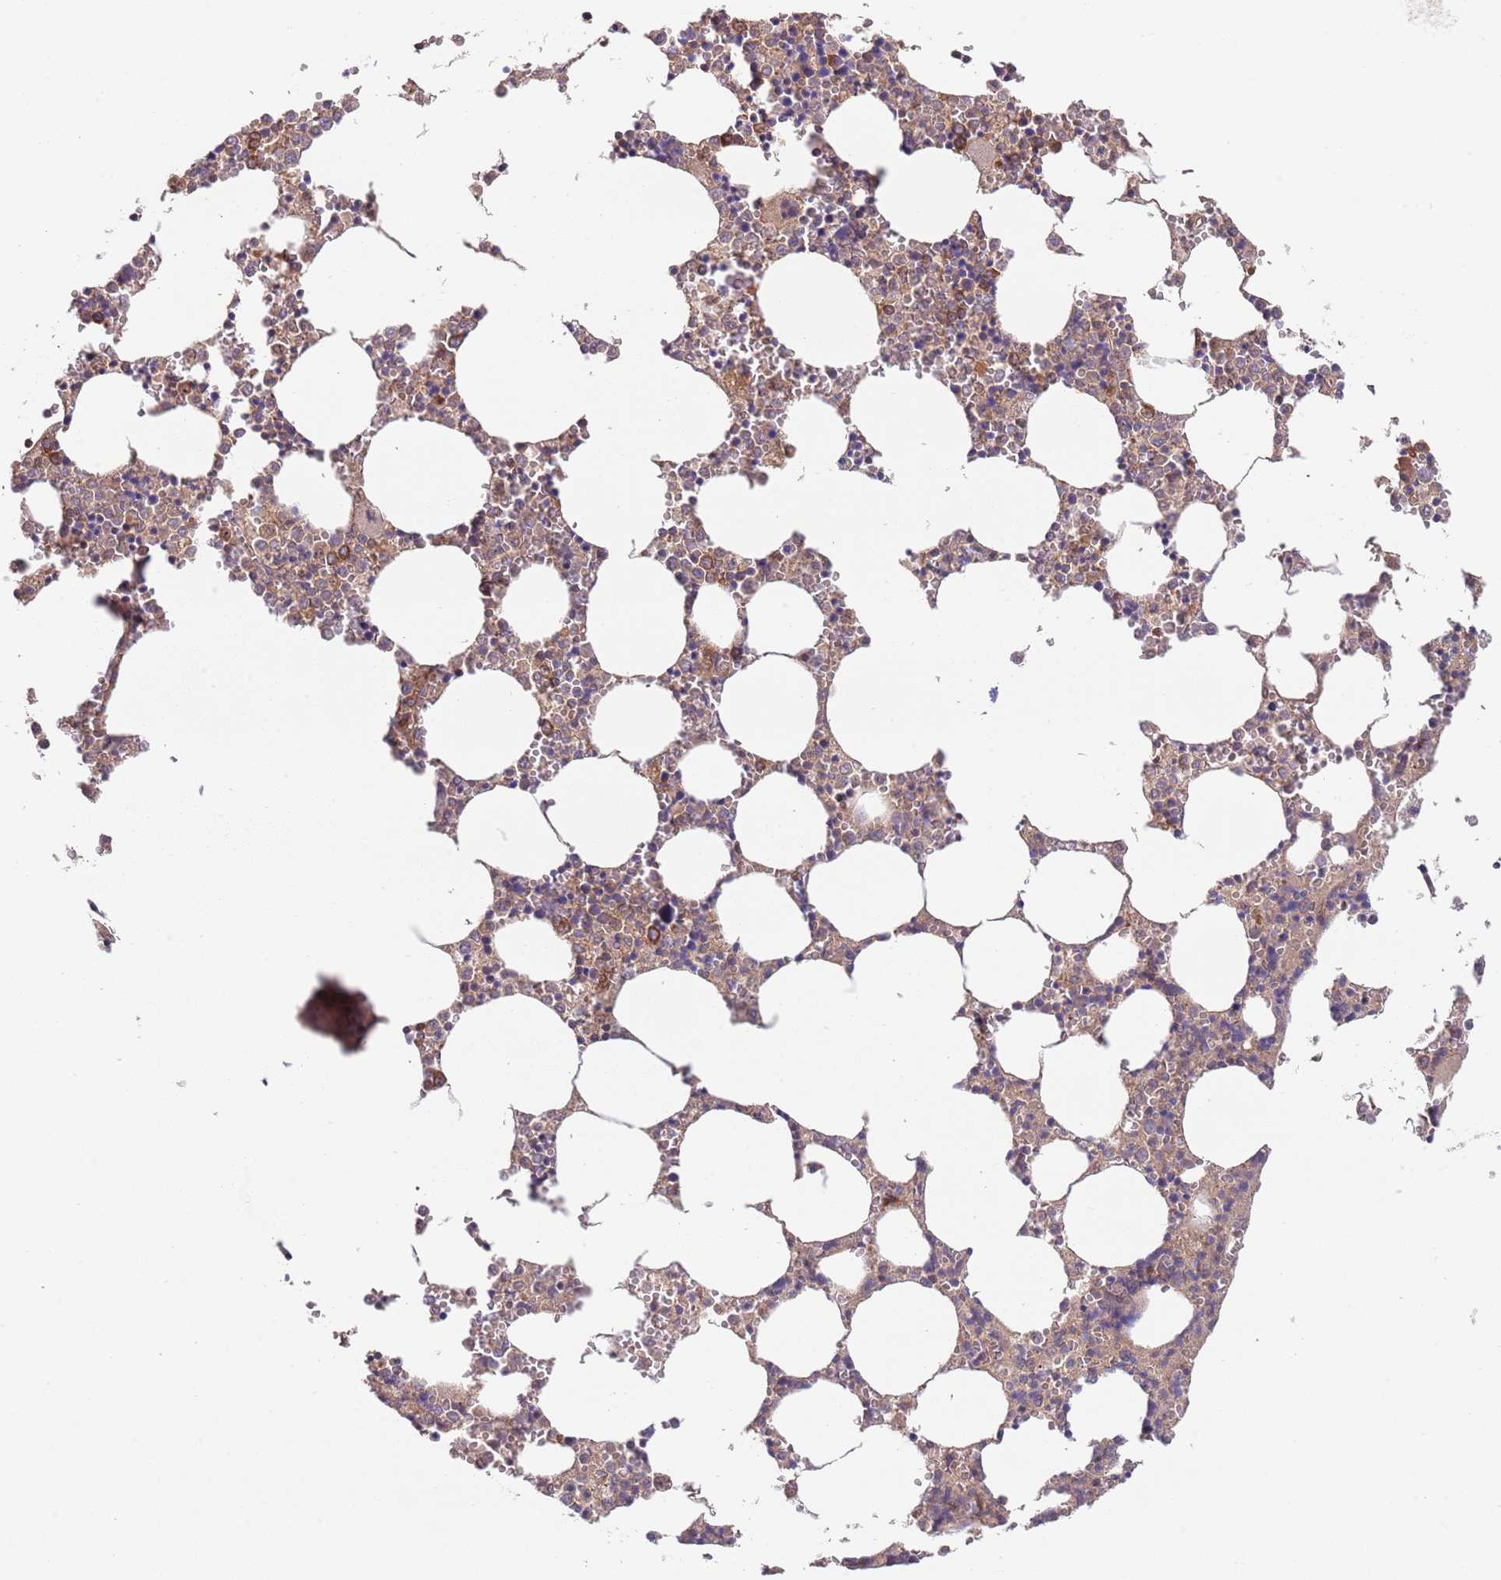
{"staining": {"intensity": "weak", "quantity": ">75%", "location": "cytoplasmic/membranous"}, "tissue": "bone marrow", "cell_type": "Hematopoietic cells", "image_type": "normal", "snomed": [{"axis": "morphology", "description": "Normal tissue, NOS"}, {"axis": "topography", "description": "Bone marrow"}], "caption": "An immunohistochemistry micrograph of normal tissue is shown. Protein staining in brown shows weak cytoplasmic/membranous positivity in bone marrow within hematopoietic cells. Nuclei are stained in blue.", "gene": "EIF3F", "patient": {"sex": "female", "age": 64}}